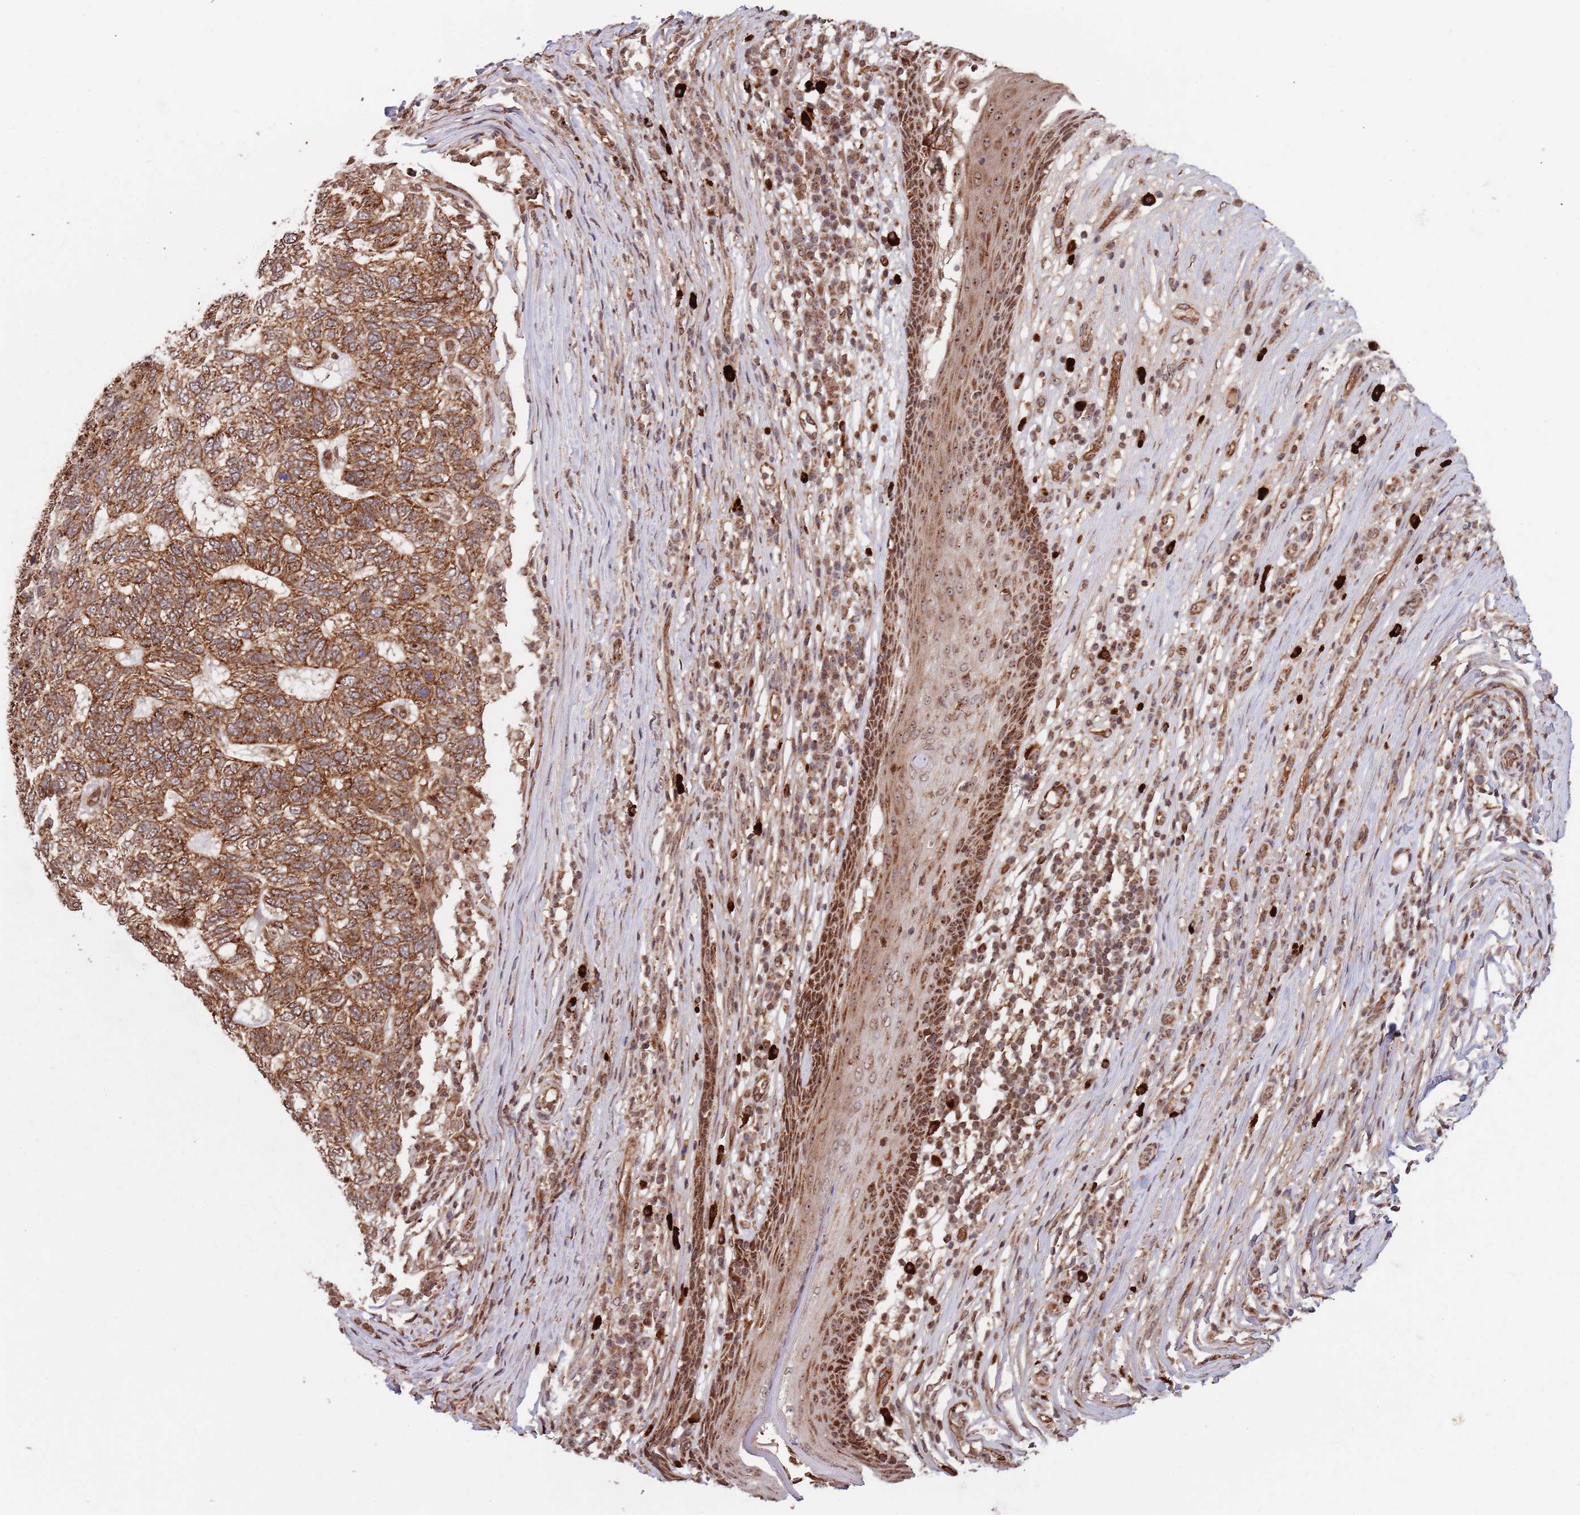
{"staining": {"intensity": "moderate", "quantity": ">75%", "location": "cytoplasmic/membranous"}, "tissue": "skin cancer", "cell_type": "Tumor cells", "image_type": "cancer", "snomed": [{"axis": "morphology", "description": "Basal cell carcinoma"}, {"axis": "topography", "description": "Skin"}], "caption": "Immunohistochemical staining of basal cell carcinoma (skin) displays medium levels of moderate cytoplasmic/membranous protein staining in approximately >75% of tumor cells. (Brightfield microscopy of DAB IHC at high magnification).", "gene": "DCHS1", "patient": {"sex": "female", "age": 65}}